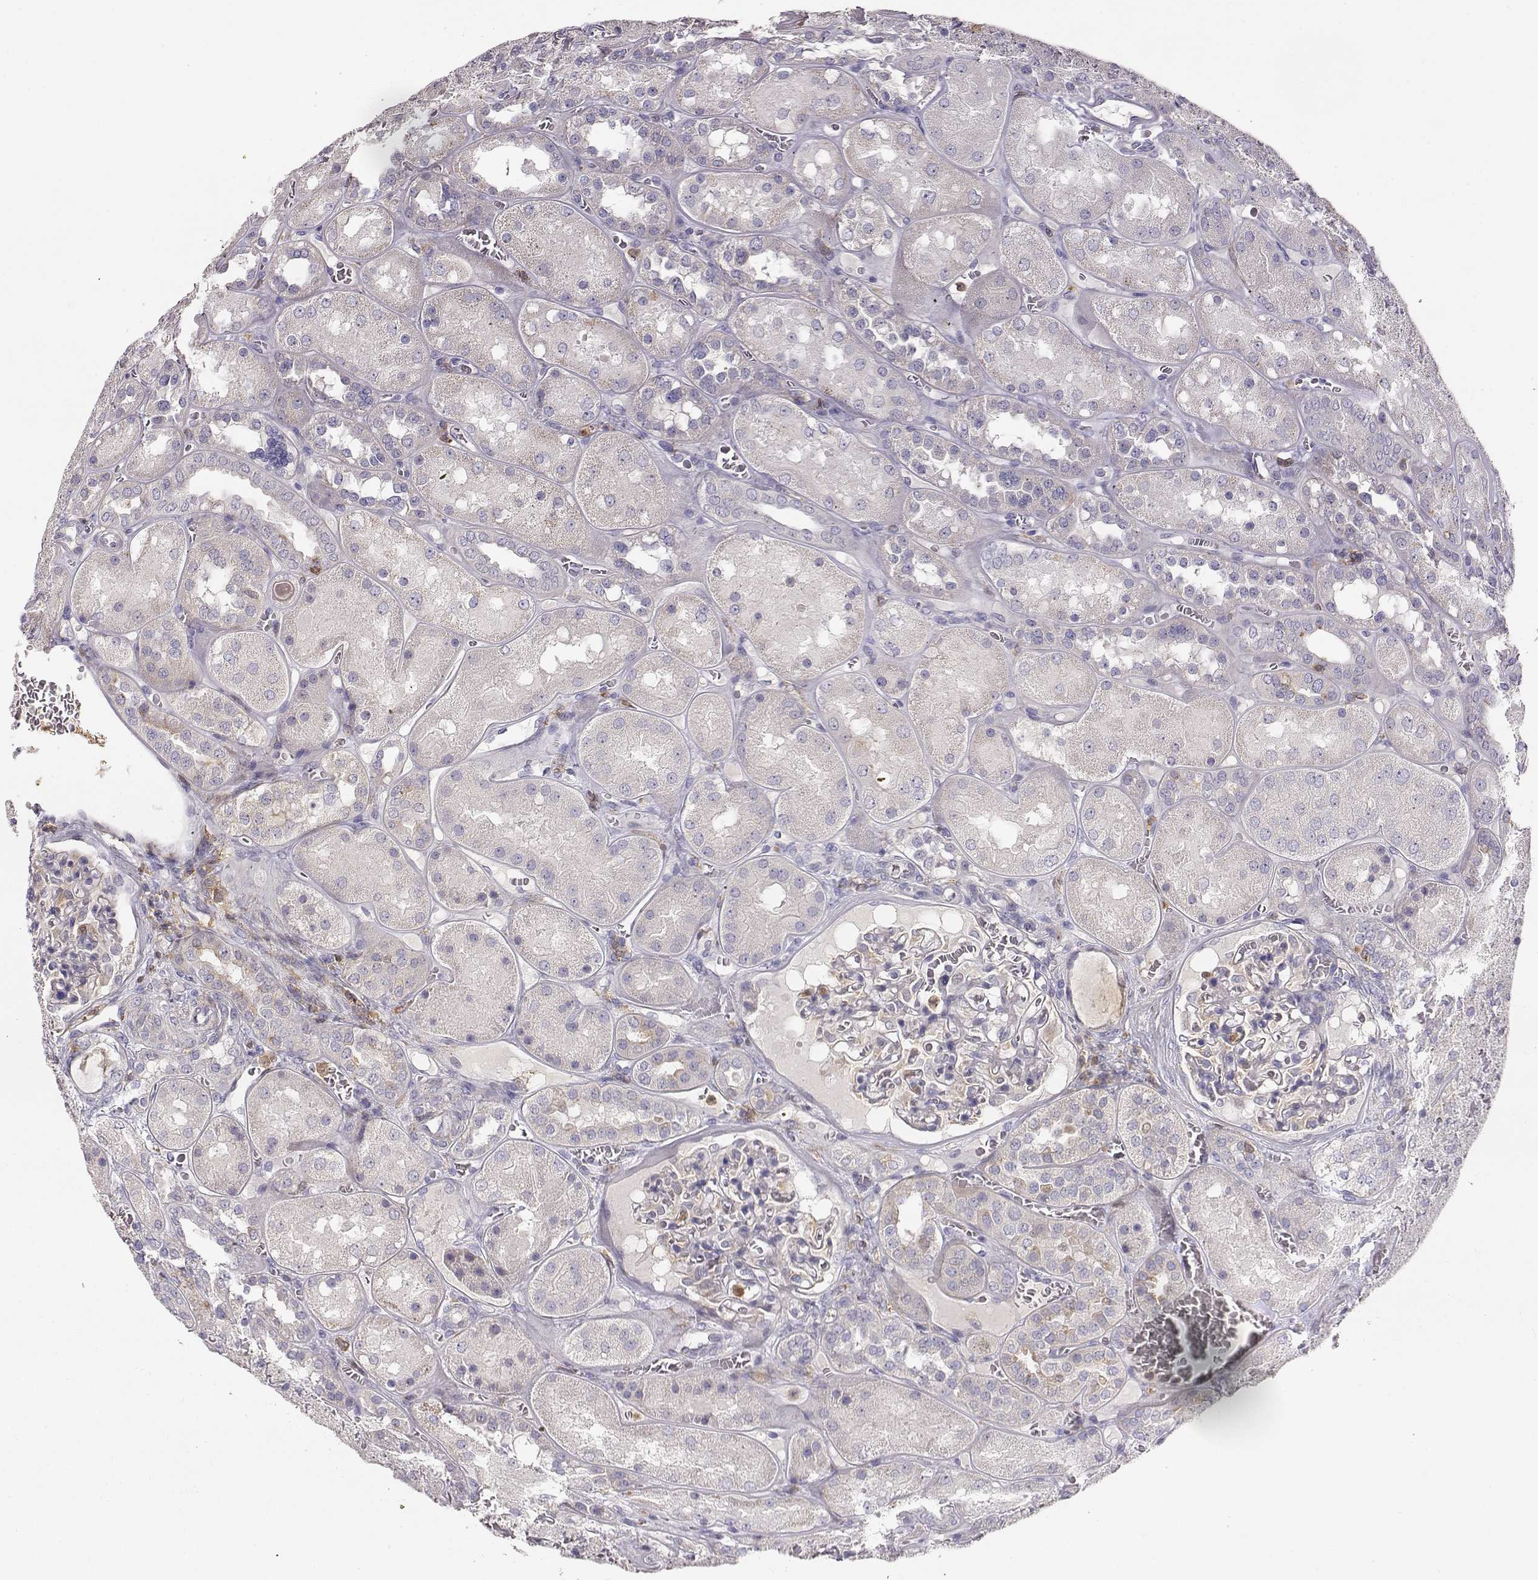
{"staining": {"intensity": "weak", "quantity": "<25%", "location": "cytoplasmic/membranous"}, "tissue": "kidney", "cell_type": "Cells in glomeruli", "image_type": "normal", "snomed": [{"axis": "morphology", "description": "Normal tissue, NOS"}, {"axis": "topography", "description": "Kidney"}], "caption": "High power microscopy micrograph of an immunohistochemistry image of normal kidney, revealing no significant expression in cells in glomeruli.", "gene": "VAV1", "patient": {"sex": "male", "age": 73}}